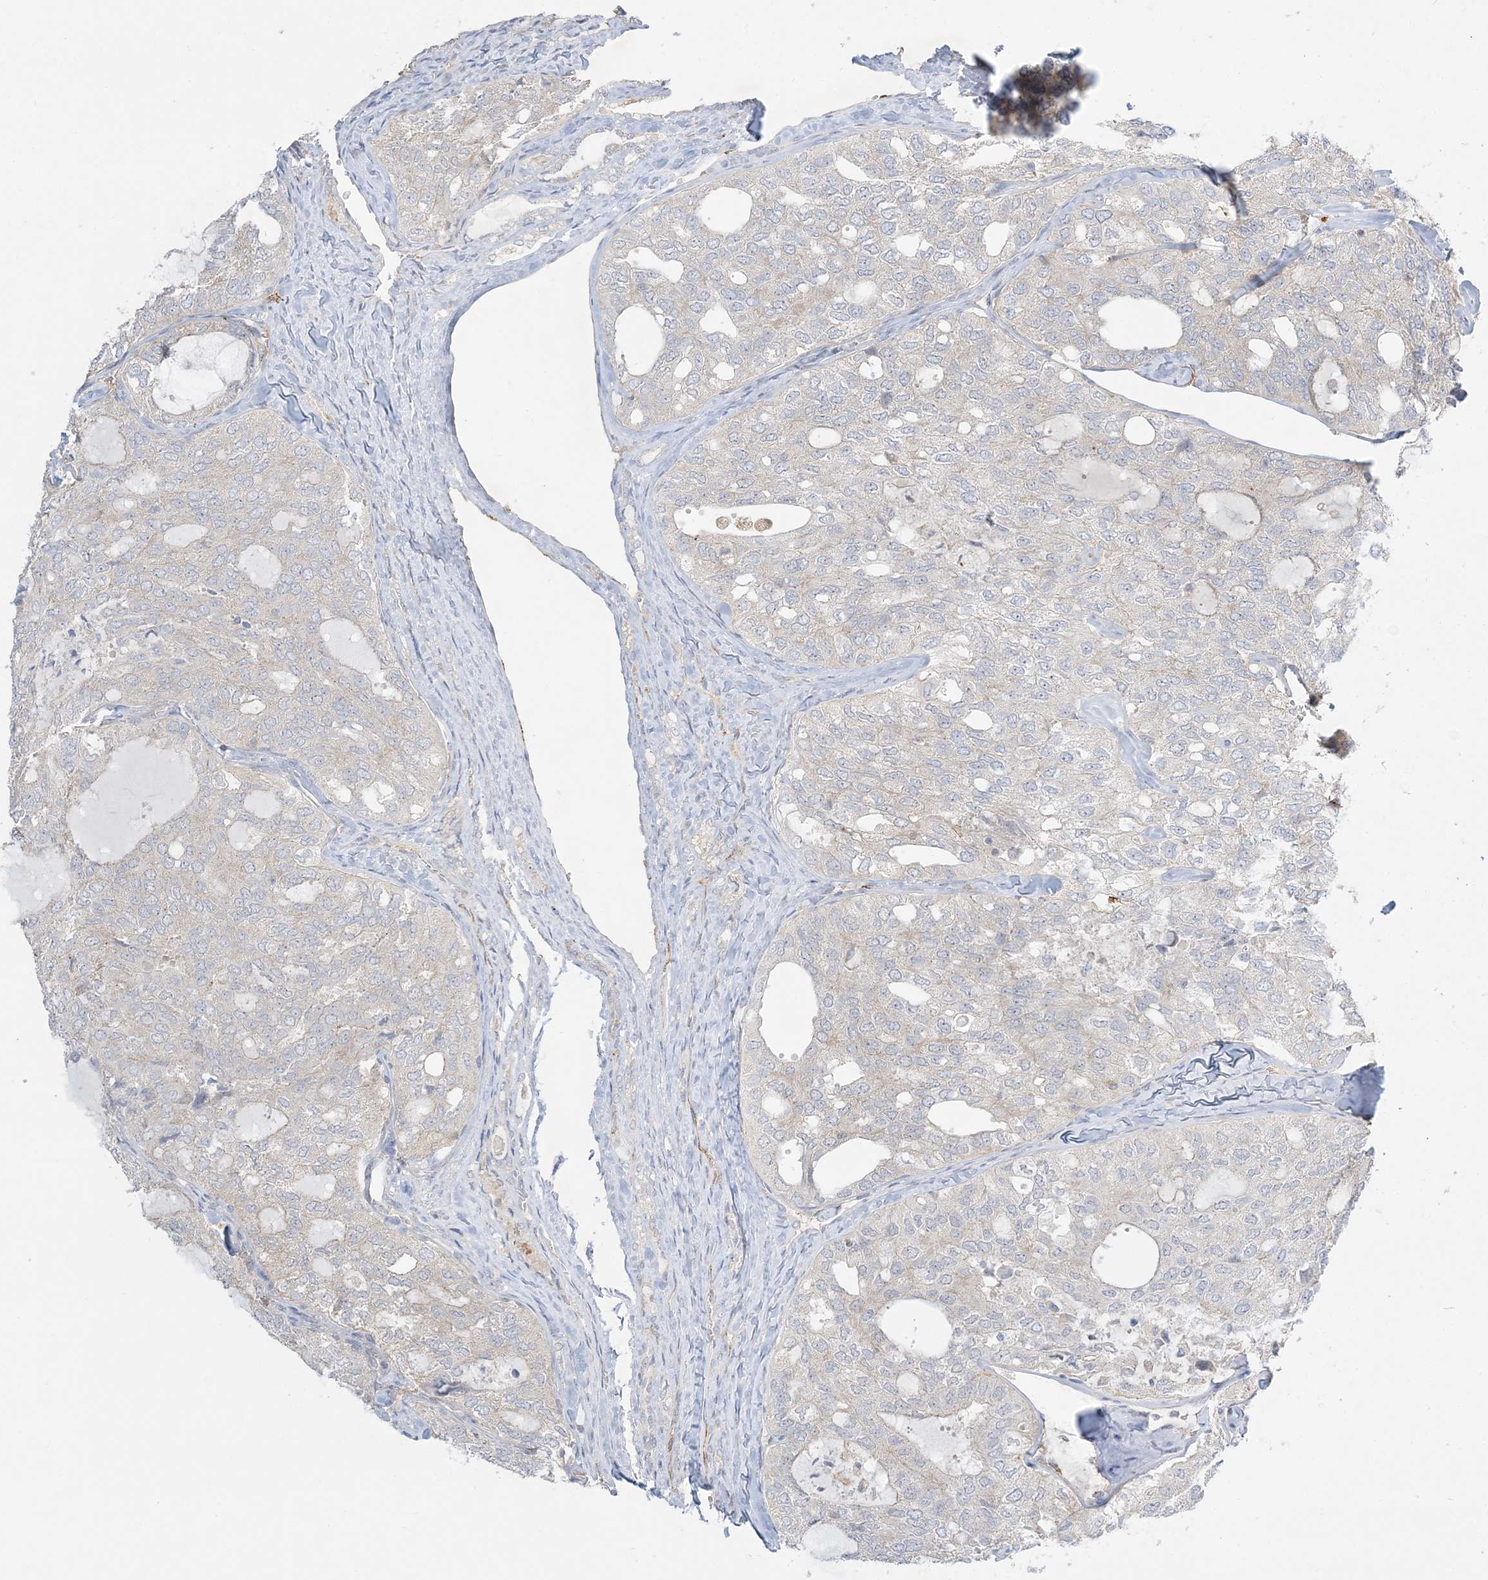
{"staining": {"intensity": "negative", "quantity": "none", "location": "none"}, "tissue": "thyroid cancer", "cell_type": "Tumor cells", "image_type": "cancer", "snomed": [{"axis": "morphology", "description": "Follicular adenoma carcinoma, NOS"}, {"axis": "topography", "description": "Thyroid gland"}], "caption": "Immunohistochemistry (IHC) of follicular adenoma carcinoma (thyroid) displays no staining in tumor cells.", "gene": "INPP1", "patient": {"sex": "male", "age": 75}}